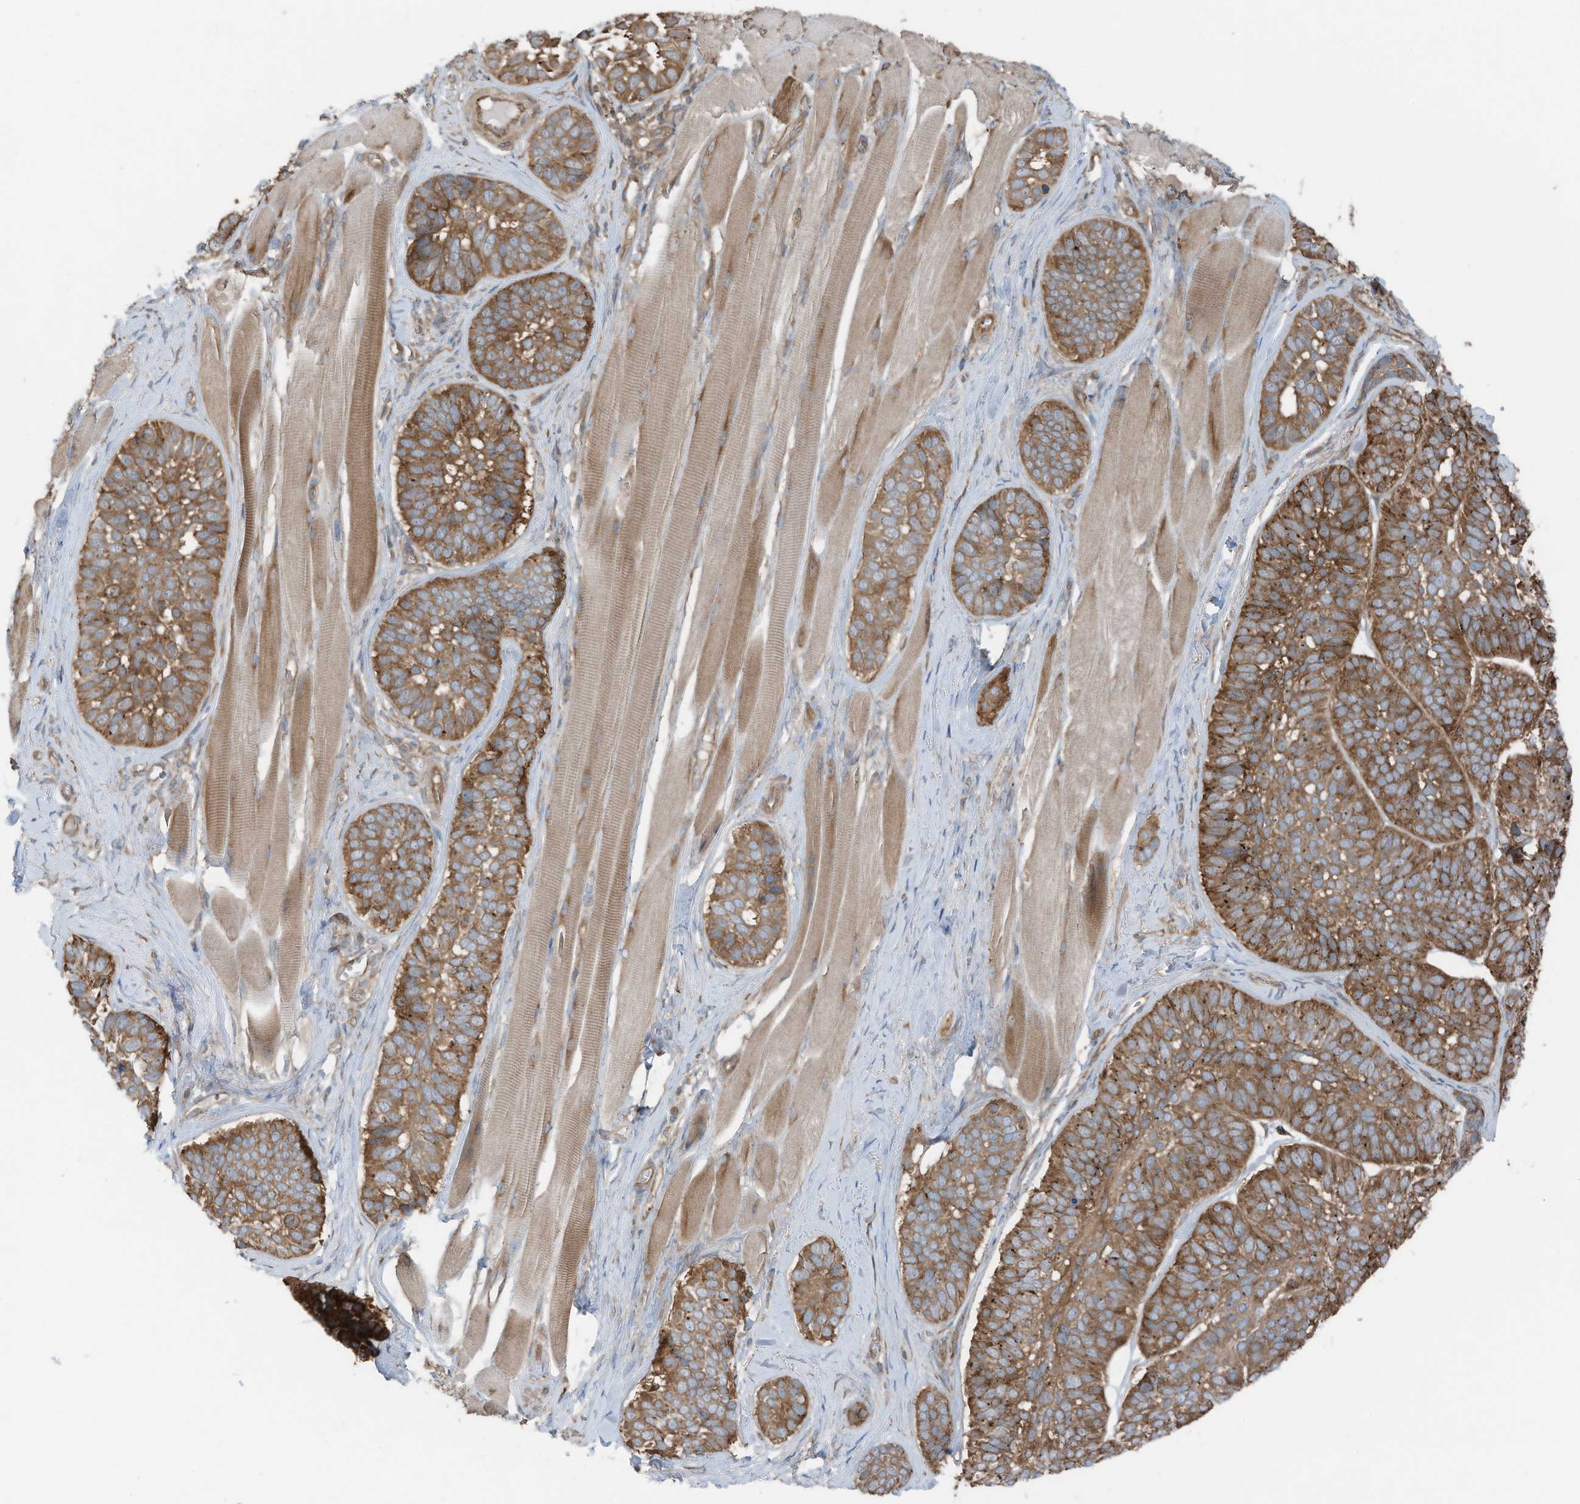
{"staining": {"intensity": "strong", "quantity": ">75%", "location": "cytoplasmic/membranous"}, "tissue": "skin cancer", "cell_type": "Tumor cells", "image_type": "cancer", "snomed": [{"axis": "morphology", "description": "Basal cell carcinoma"}, {"axis": "topography", "description": "Skin"}], "caption": "Strong cytoplasmic/membranous protein expression is appreciated in approximately >75% of tumor cells in skin basal cell carcinoma. Using DAB (3,3'-diaminobenzidine) (brown) and hematoxylin (blue) stains, captured at high magnification using brightfield microscopy.", "gene": "TXNDC9", "patient": {"sex": "male", "age": 62}}